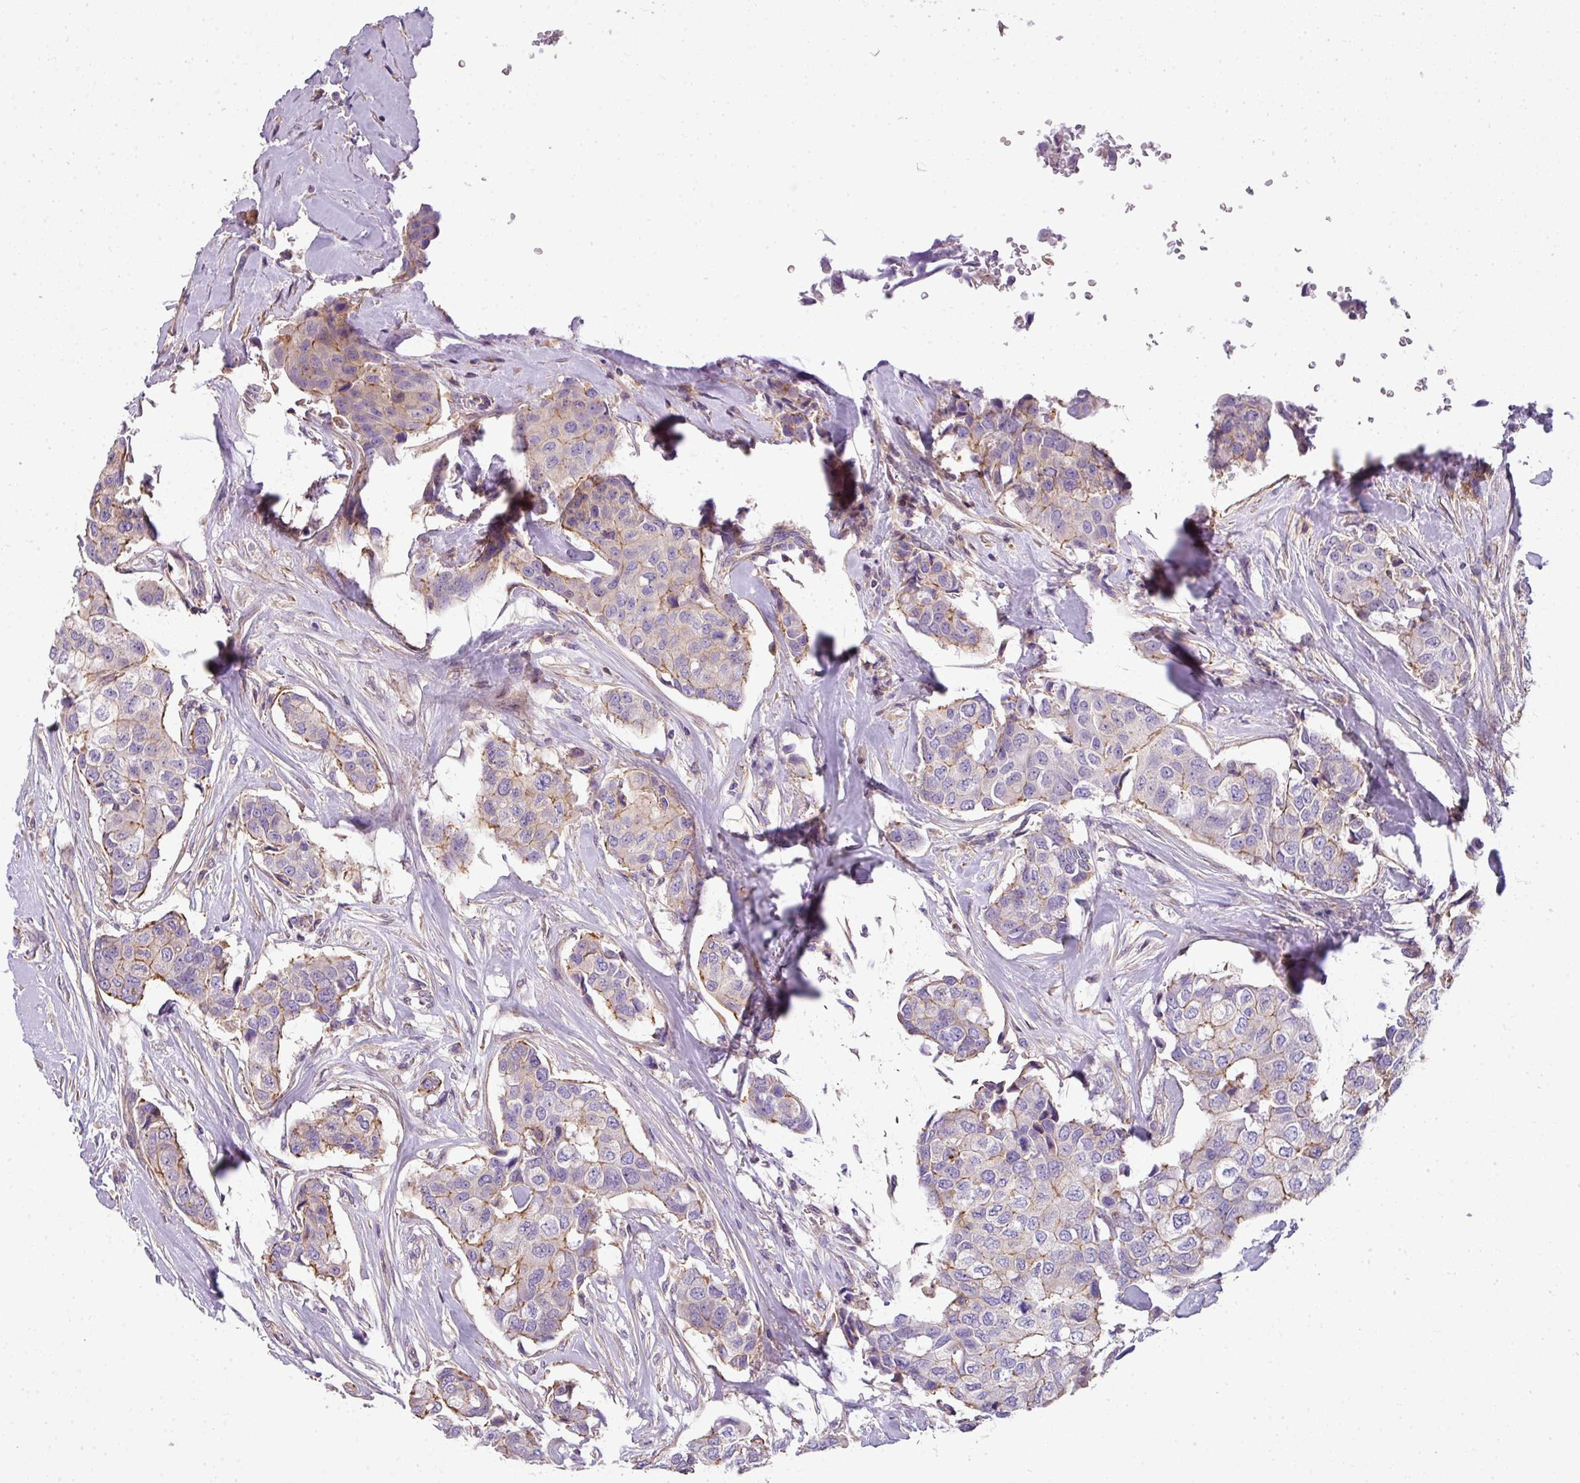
{"staining": {"intensity": "moderate", "quantity": "<25%", "location": "cytoplasmic/membranous"}, "tissue": "breast cancer", "cell_type": "Tumor cells", "image_type": "cancer", "snomed": [{"axis": "morphology", "description": "Duct carcinoma"}, {"axis": "topography", "description": "Breast"}], "caption": "Immunohistochemical staining of breast cancer reveals moderate cytoplasmic/membranous protein expression in about <25% of tumor cells.", "gene": "PALS2", "patient": {"sex": "female", "age": 80}}